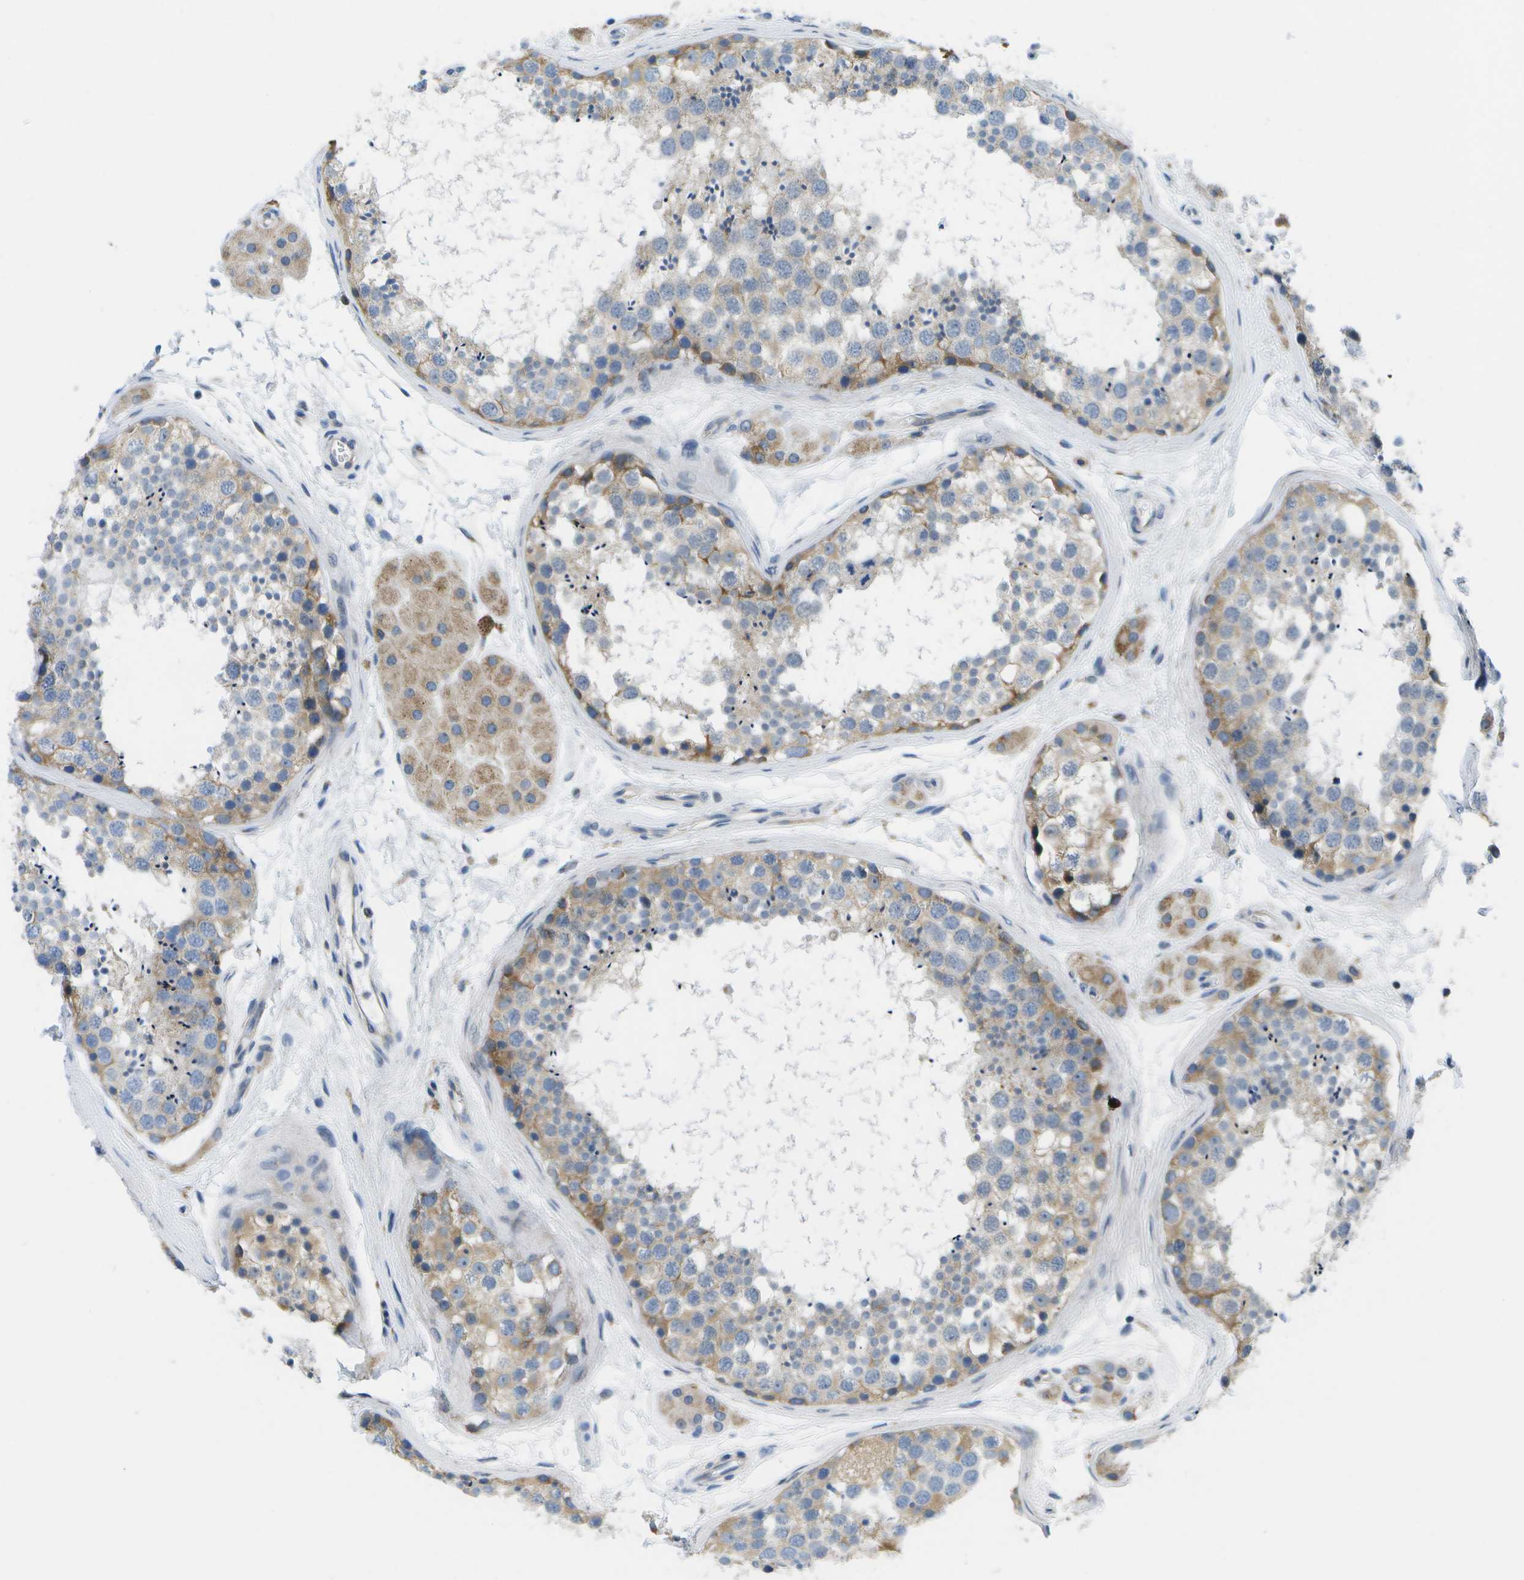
{"staining": {"intensity": "moderate", "quantity": "25%-75%", "location": "cytoplasmic/membranous"}, "tissue": "testis", "cell_type": "Cells in seminiferous ducts", "image_type": "normal", "snomed": [{"axis": "morphology", "description": "Normal tissue, NOS"}, {"axis": "topography", "description": "Testis"}], "caption": "IHC (DAB) staining of normal testis demonstrates moderate cytoplasmic/membranous protein positivity in about 25%-75% of cells in seminiferous ducts.", "gene": "GDF5", "patient": {"sex": "male", "age": 56}}